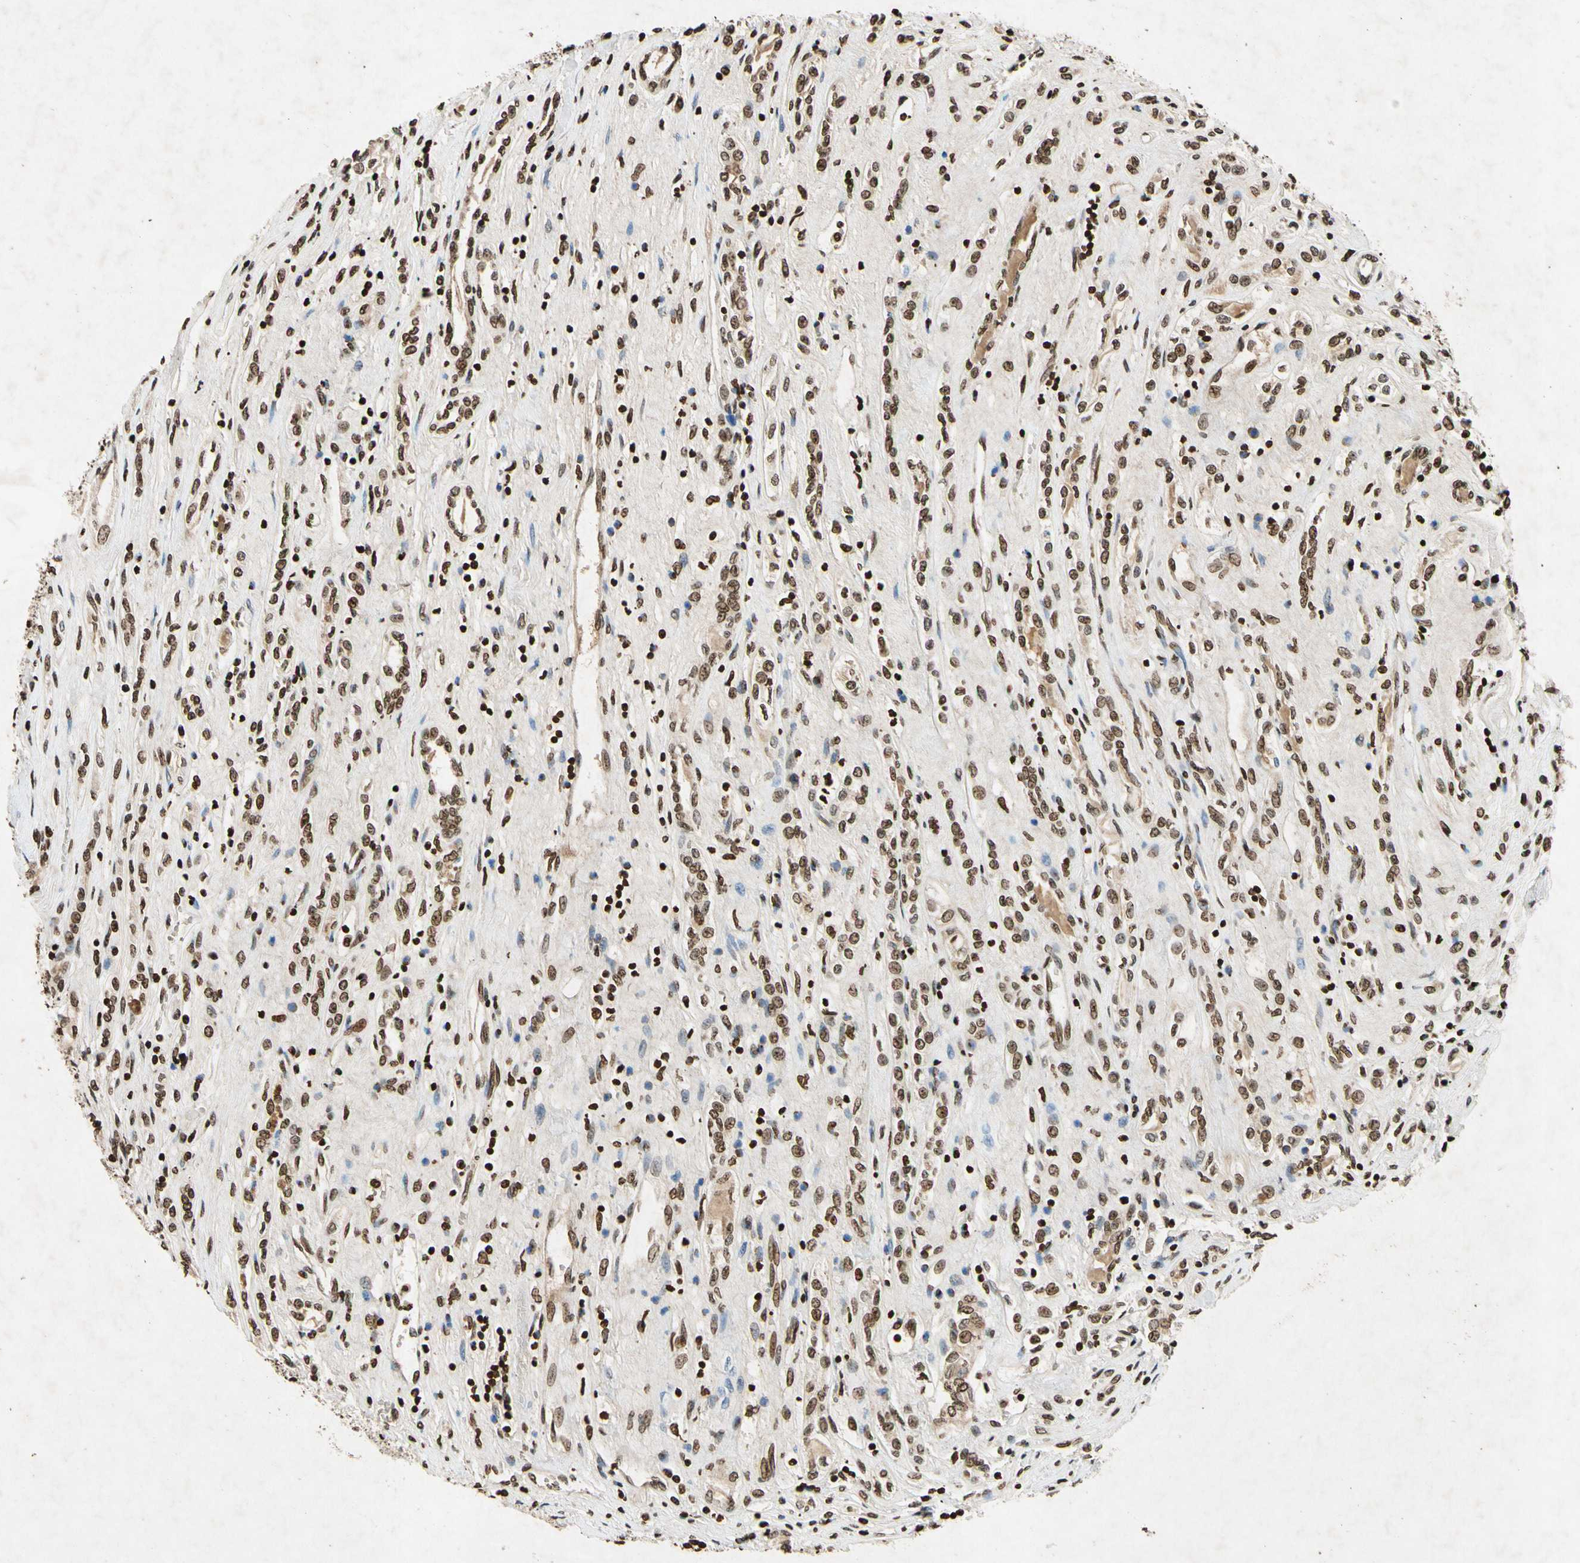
{"staining": {"intensity": "moderate", "quantity": ">75%", "location": "nuclear"}, "tissue": "renal cancer", "cell_type": "Tumor cells", "image_type": "cancer", "snomed": [{"axis": "morphology", "description": "Adenocarcinoma, NOS"}, {"axis": "topography", "description": "Kidney"}], "caption": "Immunohistochemistry staining of renal cancer, which exhibits medium levels of moderate nuclear positivity in approximately >75% of tumor cells indicating moderate nuclear protein staining. The staining was performed using DAB (brown) for protein detection and nuclei were counterstained in hematoxylin (blue).", "gene": "HOXB3", "patient": {"sex": "female", "age": 70}}